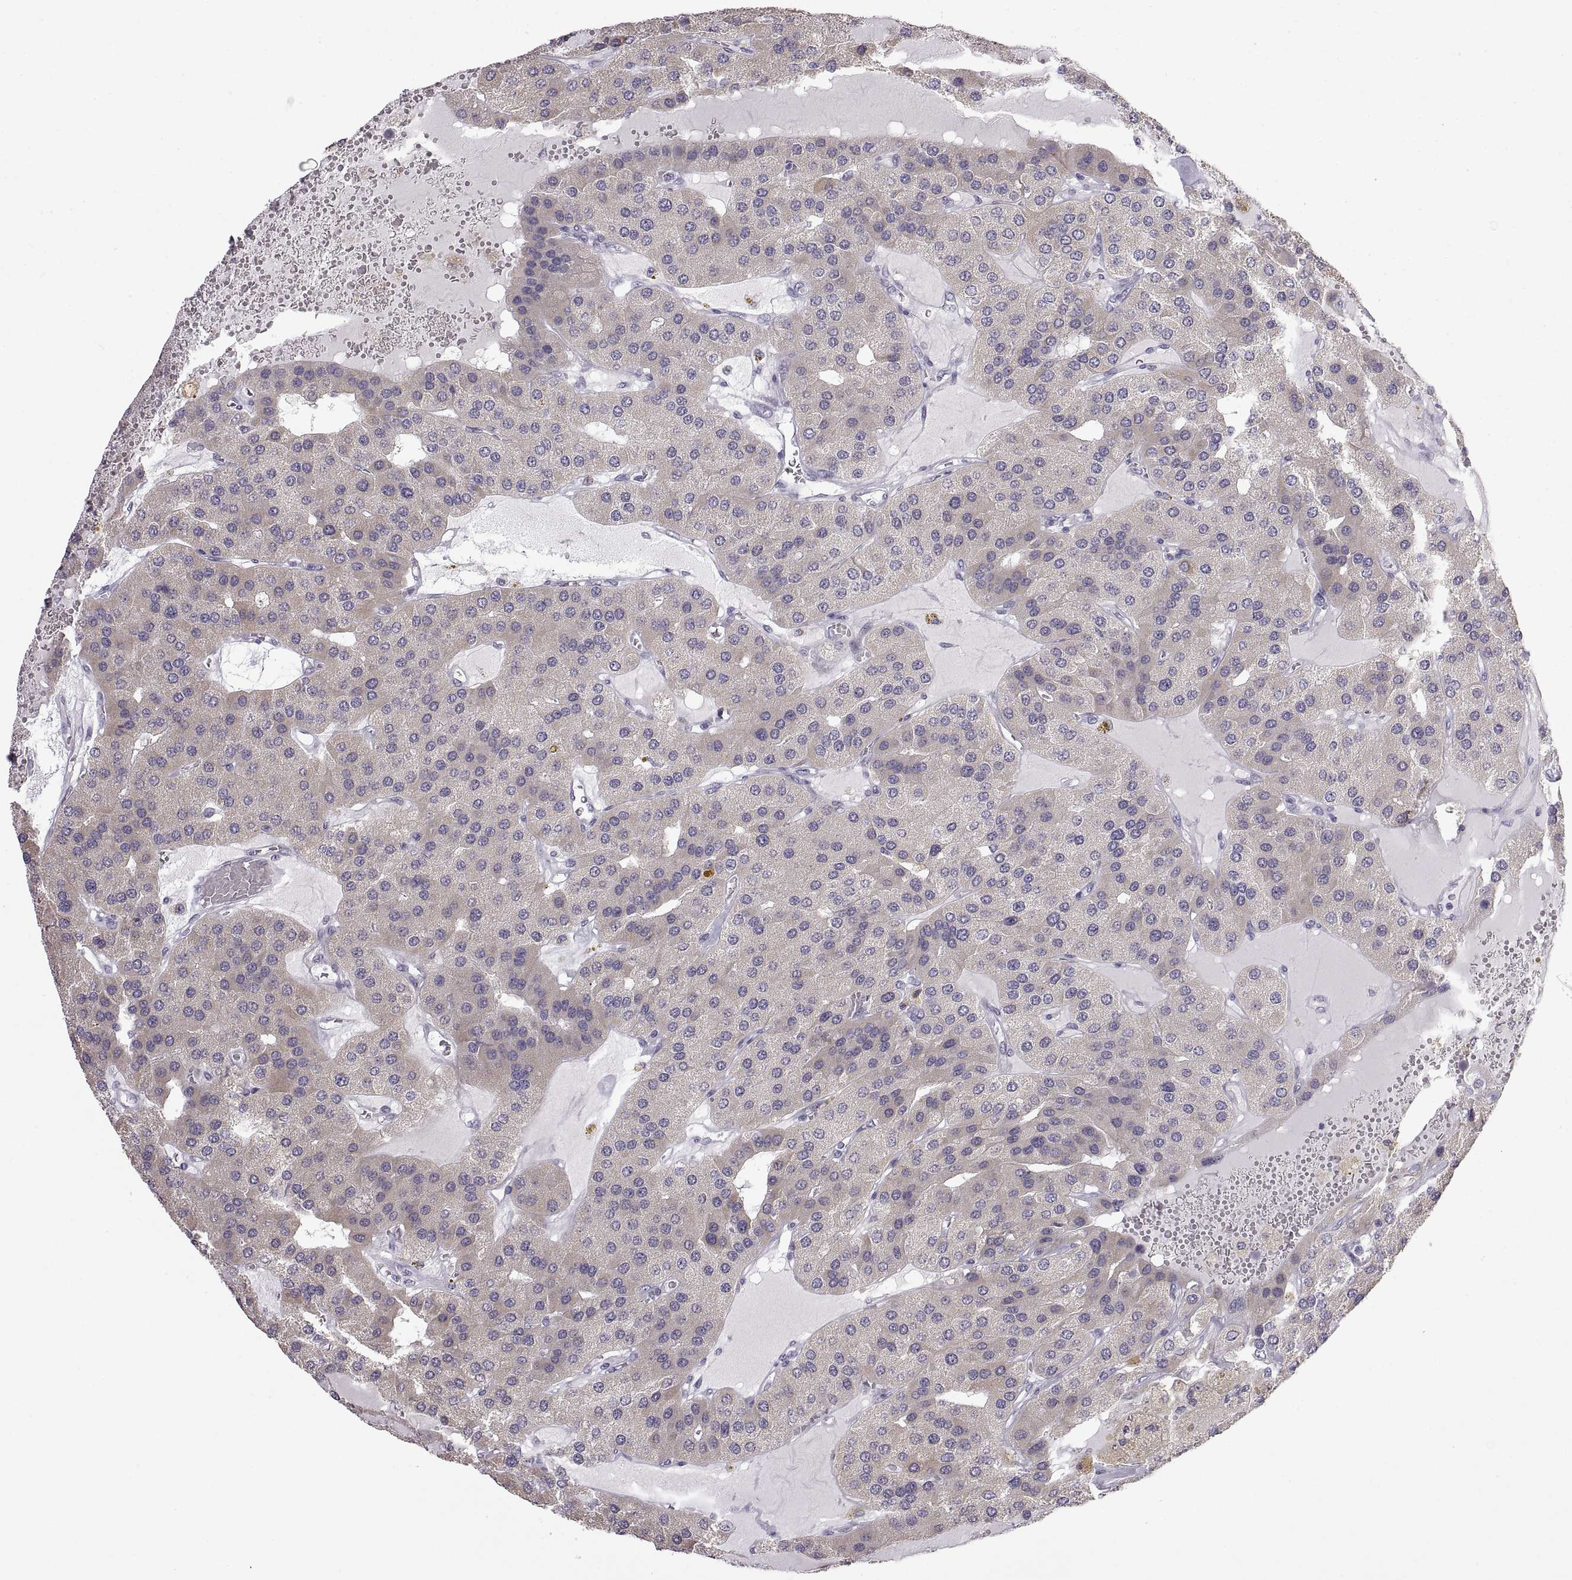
{"staining": {"intensity": "negative", "quantity": "none", "location": "none"}, "tissue": "parathyroid gland", "cell_type": "Glandular cells", "image_type": "normal", "snomed": [{"axis": "morphology", "description": "Normal tissue, NOS"}, {"axis": "morphology", "description": "Adenoma, NOS"}, {"axis": "topography", "description": "Parathyroid gland"}], "caption": "Glandular cells are negative for brown protein staining in normal parathyroid gland. Brightfield microscopy of immunohistochemistry (IHC) stained with DAB (brown) and hematoxylin (blue), captured at high magnification.", "gene": "FAM170A", "patient": {"sex": "female", "age": 86}}